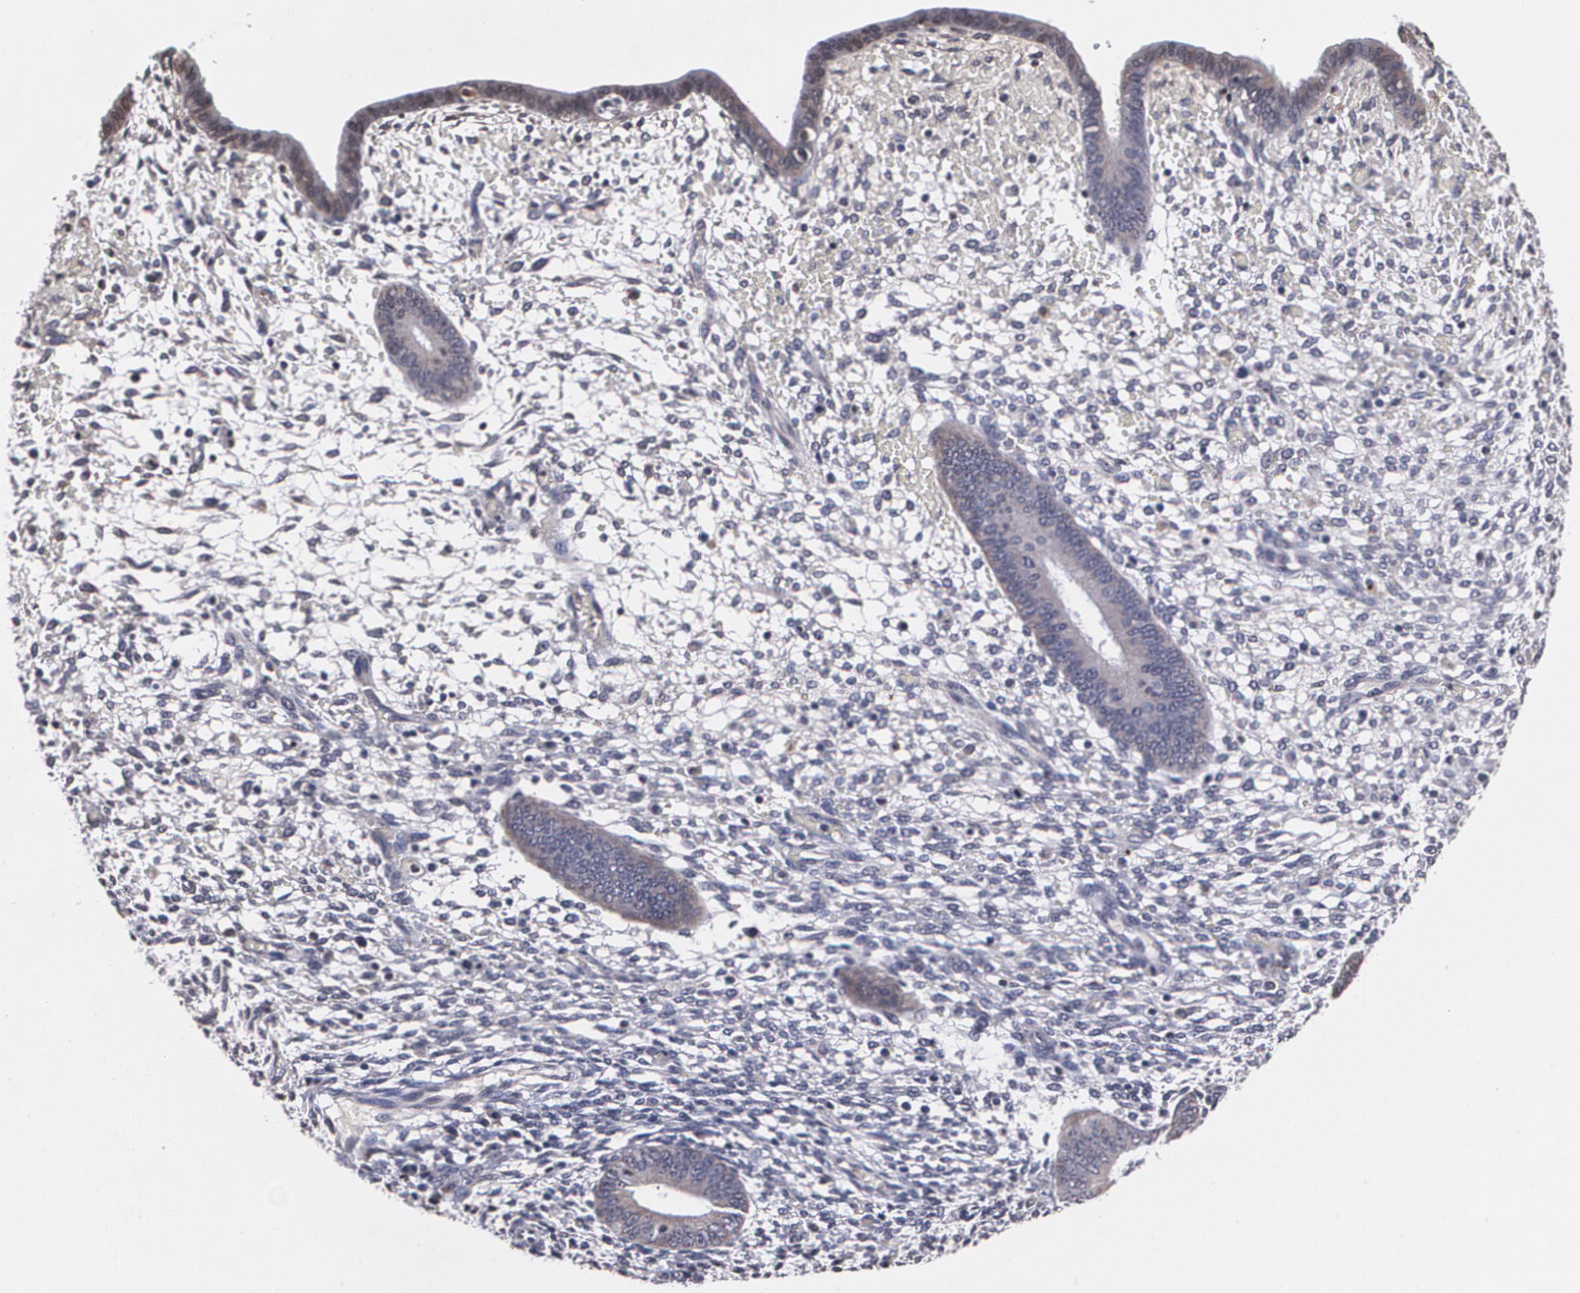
{"staining": {"intensity": "negative", "quantity": "none", "location": "none"}, "tissue": "endometrium", "cell_type": "Cells in endometrial stroma", "image_type": "normal", "snomed": [{"axis": "morphology", "description": "Normal tissue, NOS"}, {"axis": "topography", "description": "Endometrium"}], "caption": "Immunohistochemistry of benign endometrium exhibits no staining in cells in endometrial stroma. Brightfield microscopy of immunohistochemistry stained with DAB (3,3'-diaminobenzidine) (brown) and hematoxylin (blue), captured at high magnification.", "gene": "MVP", "patient": {"sex": "female", "age": 42}}